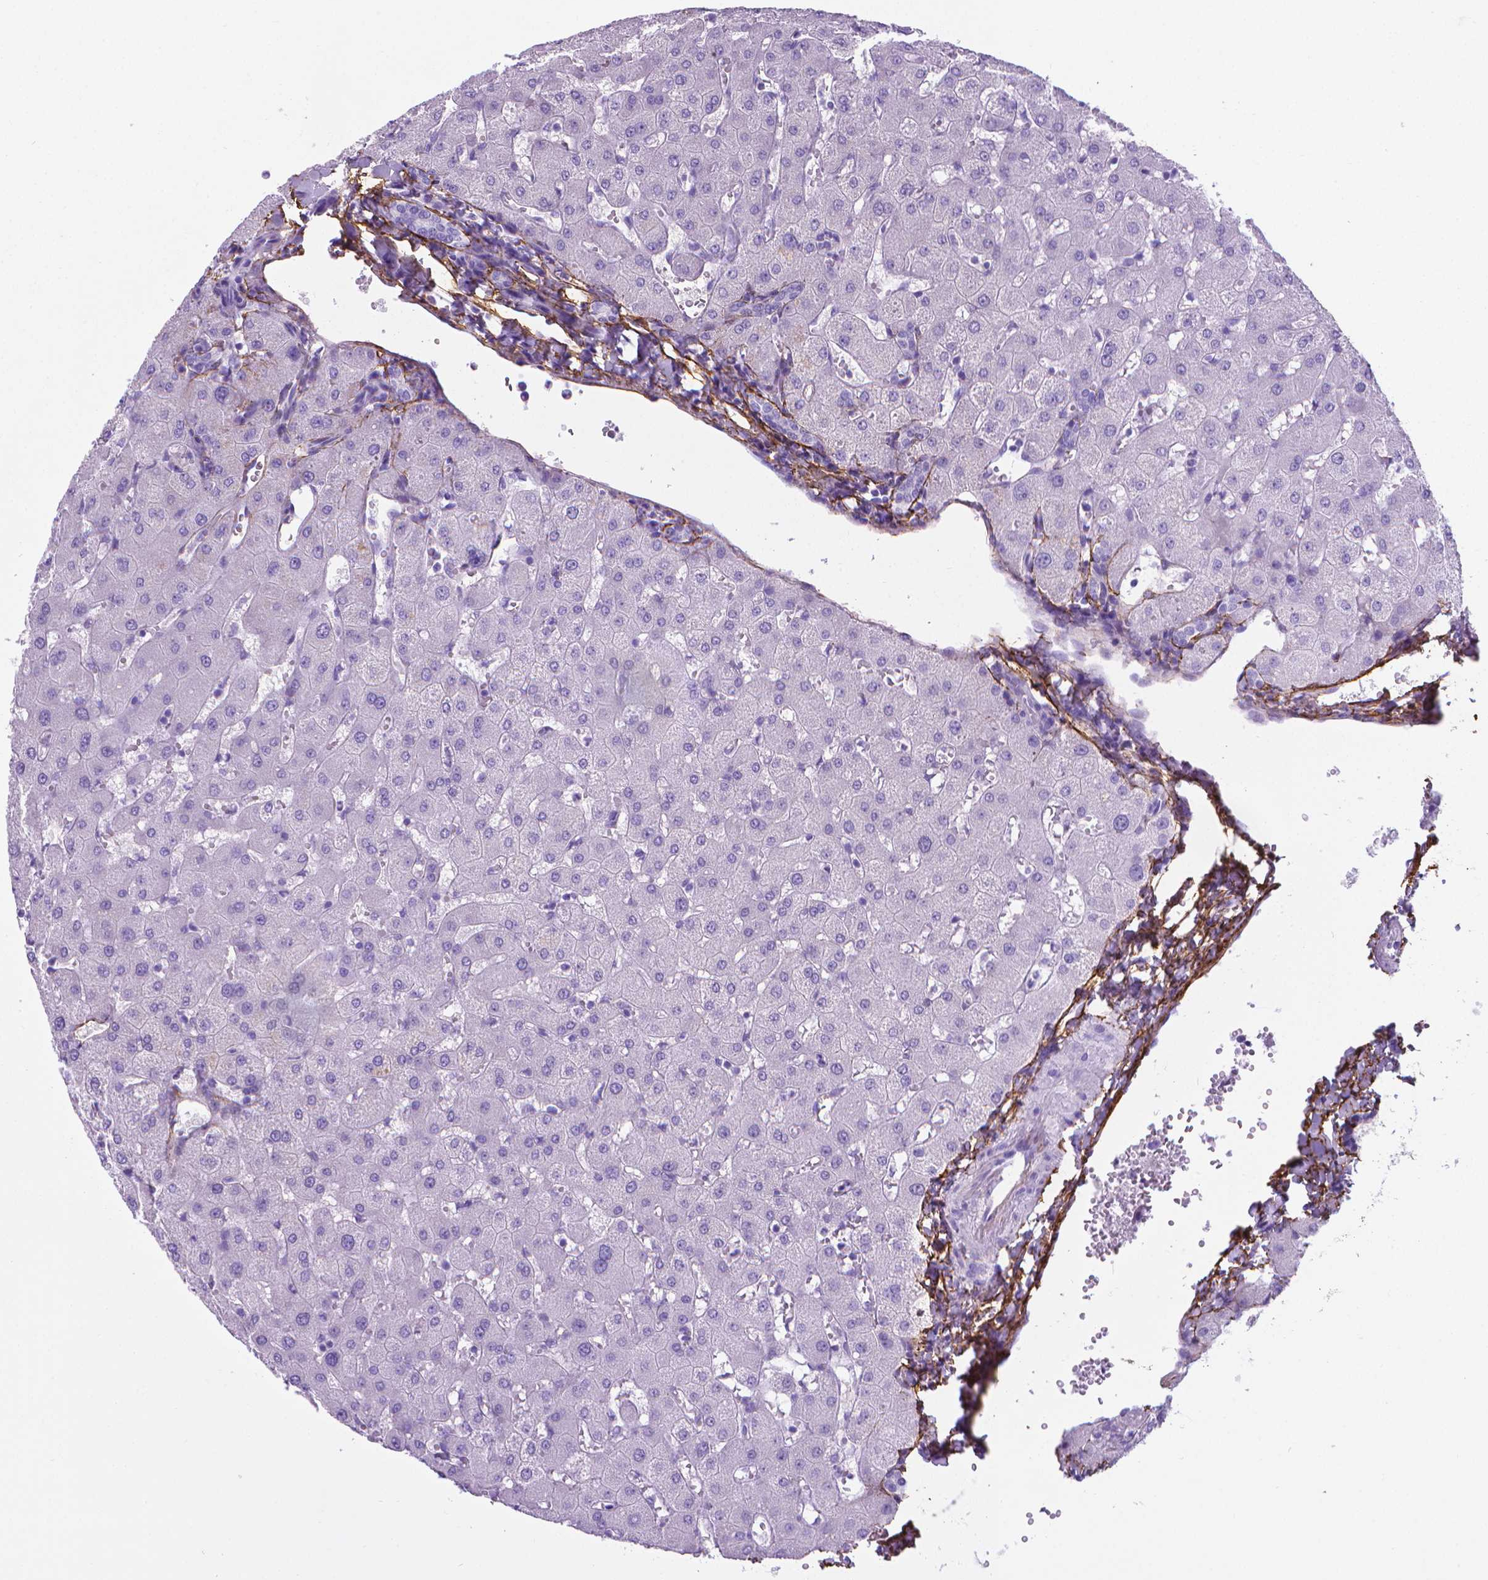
{"staining": {"intensity": "negative", "quantity": "none", "location": "none"}, "tissue": "liver", "cell_type": "Cholangiocytes", "image_type": "normal", "snomed": [{"axis": "morphology", "description": "Normal tissue, NOS"}, {"axis": "topography", "description": "Liver"}], "caption": "A micrograph of liver stained for a protein demonstrates no brown staining in cholangiocytes. (Stains: DAB immunohistochemistry with hematoxylin counter stain, Microscopy: brightfield microscopy at high magnification).", "gene": "MFAP2", "patient": {"sex": "female", "age": 63}}